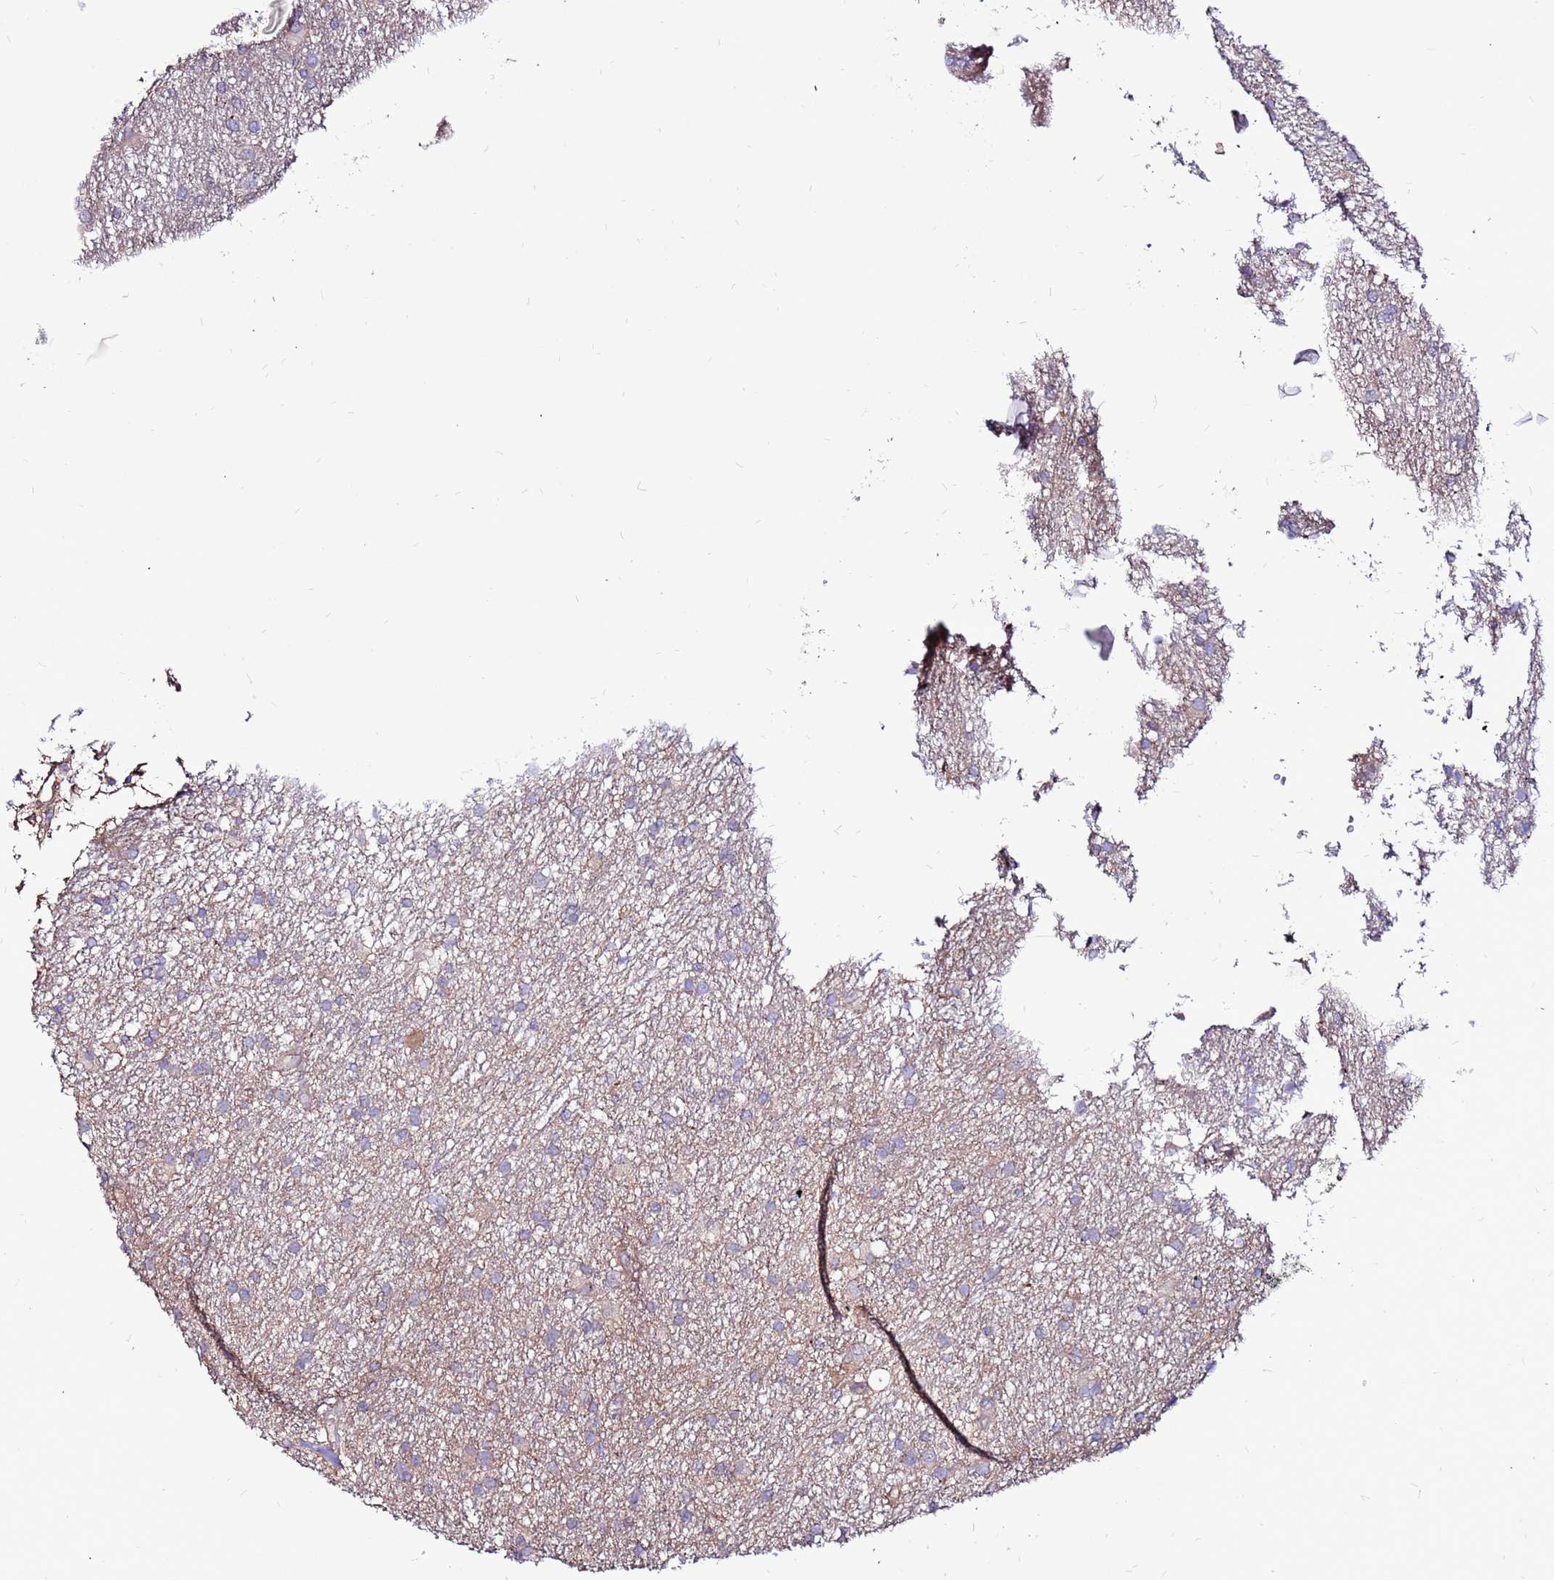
{"staining": {"intensity": "negative", "quantity": "none", "location": "none"}, "tissue": "glioma", "cell_type": "Tumor cells", "image_type": "cancer", "snomed": [{"axis": "morphology", "description": "Glioma, malignant, High grade"}, {"axis": "topography", "description": "Brain"}], "caption": "Immunohistochemistry (IHC) histopathology image of neoplastic tissue: human malignant glioma (high-grade) stained with DAB shows no significant protein positivity in tumor cells.", "gene": "NRN1L", "patient": {"sex": "male", "age": 77}}